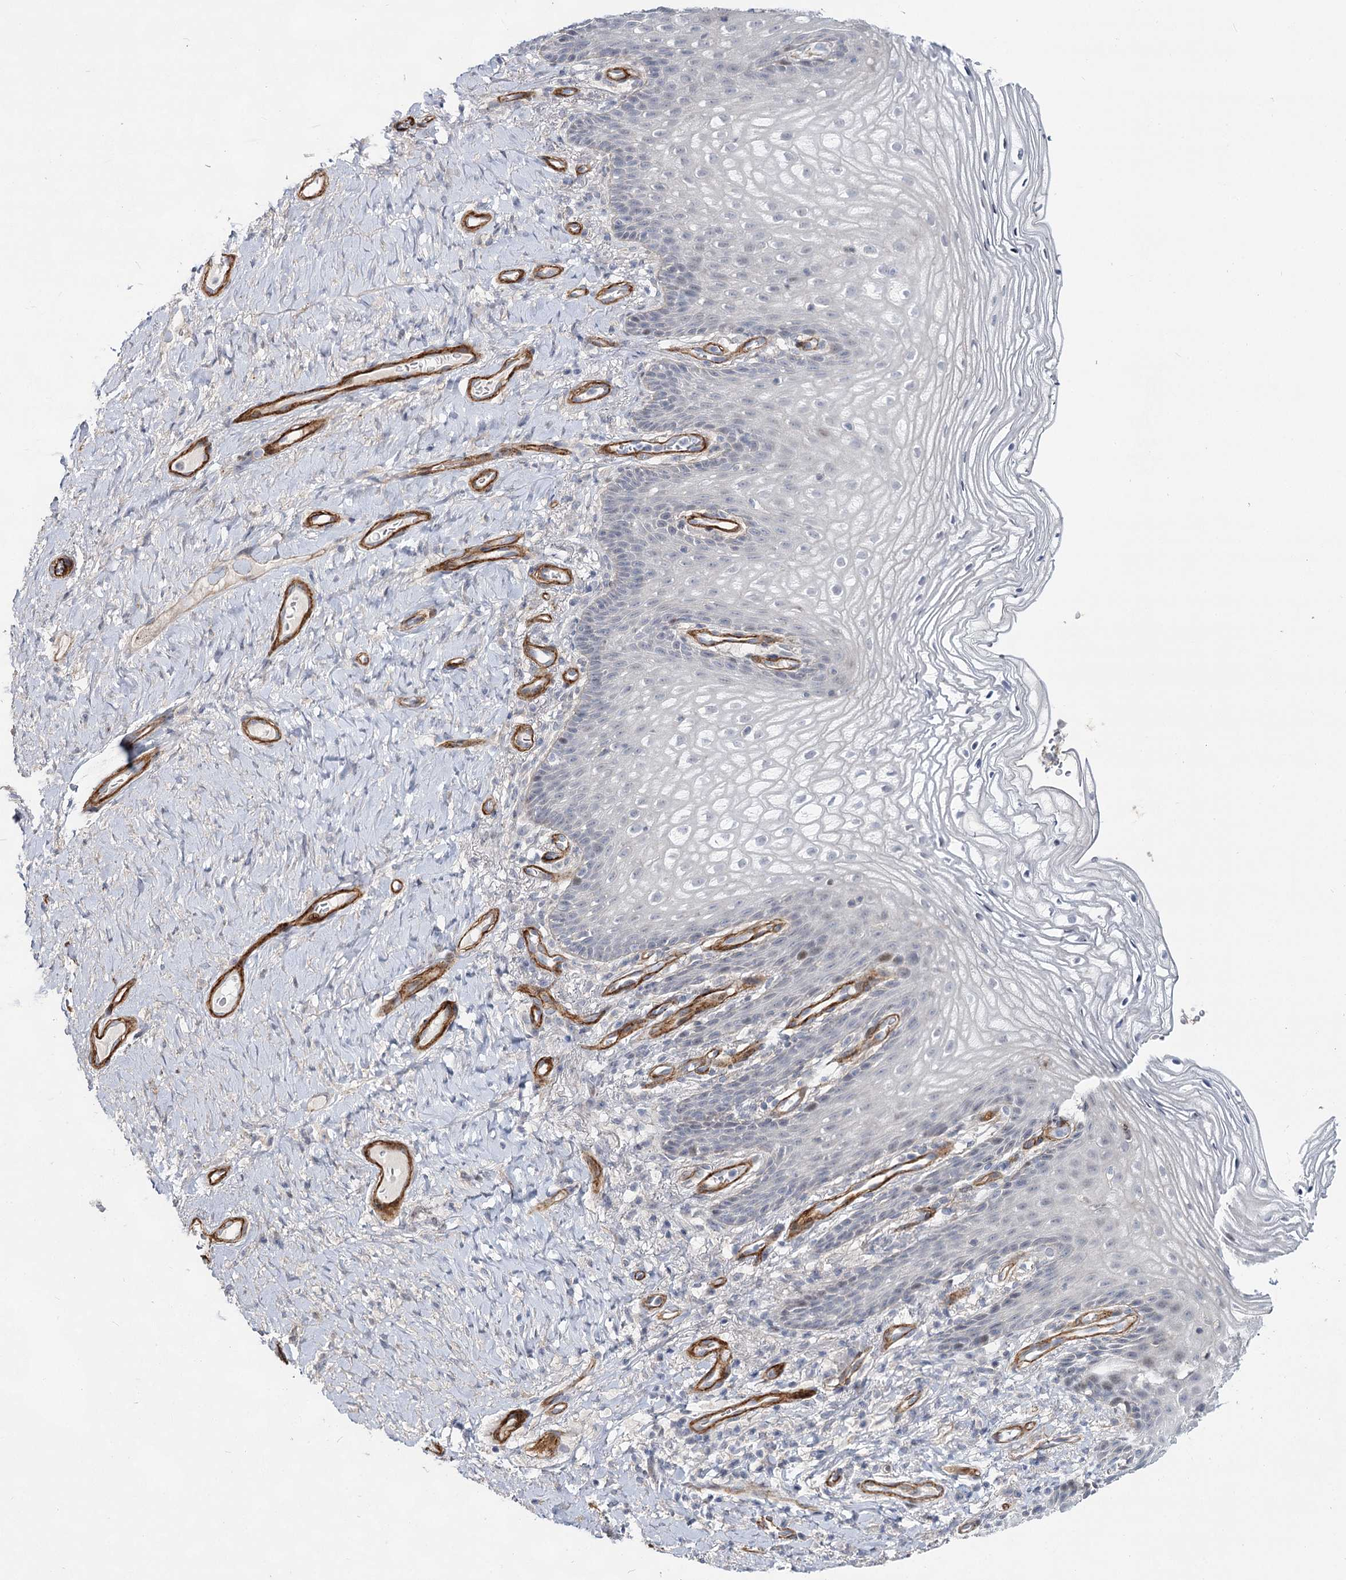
{"staining": {"intensity": "negative", "quantity": "none", "location": "none"}, "tissue": "vagina", "cell_type": "Squamous epithelial cells", "image_type": "normal", "snomed": [{"axis": "morphology", "description": "Normal tissue, NOS"}, {"axis": "topography", "description": "Vagina"}], "caption": "A micrograph of vagina stained for a protein reveals no brown staining in squamous epithelial cells.", "gene": "ATL2", "patient": {"sex": "female", "age": 60}}